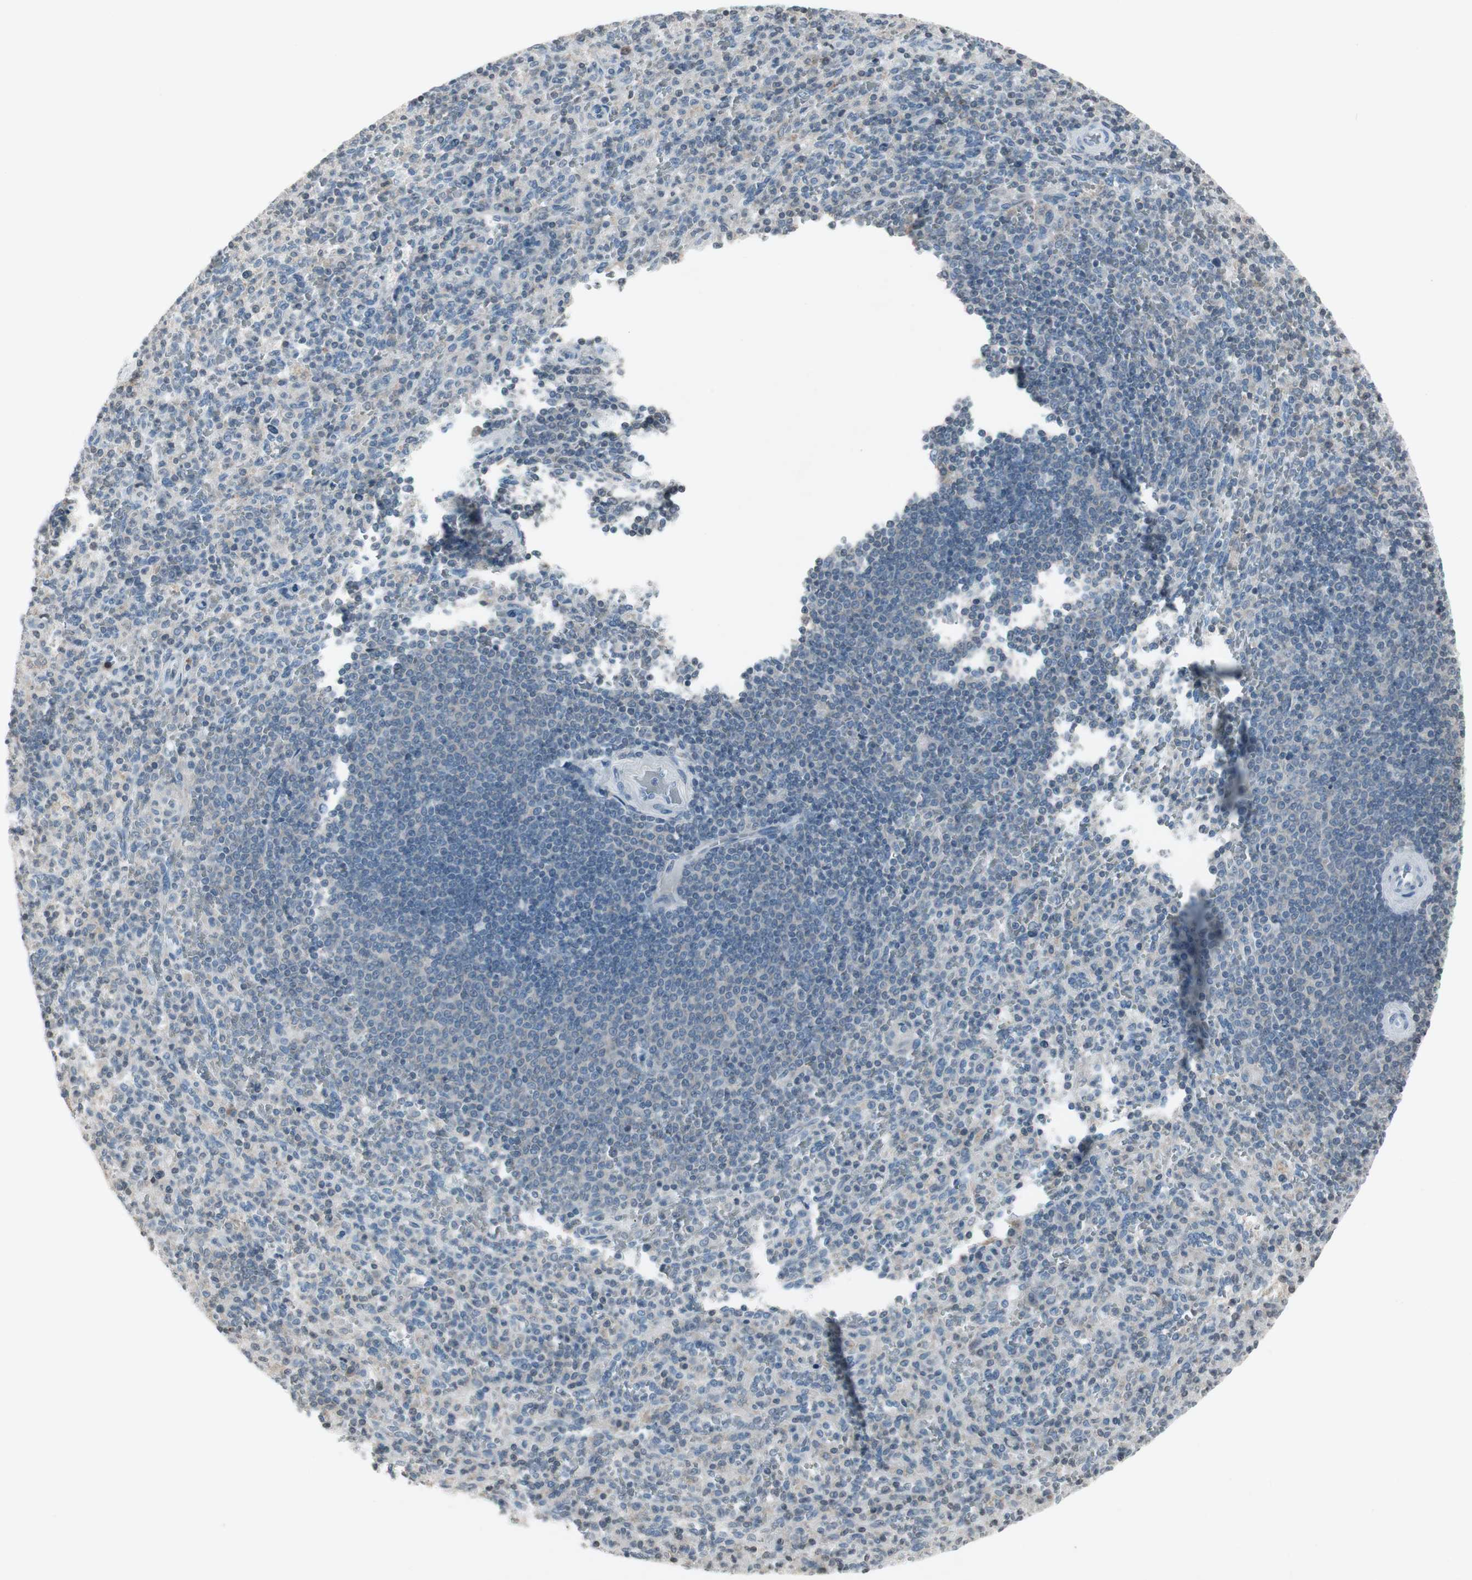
{"staining": {"intensity": "negative", "quantity": "none", "location": "none"}, "tissue": "spleen", "cell_type": "Cells in red pulp", "image_type": "normal", "snomed": [{"axis": "morphology", "description": "Normal tissue, NOS"}, {"axis": "topography", "description": "Spleen"}], "caption": "This micrograph is of normal spleen stained with immunohistochemistry to label a protein in brown with the nuclei are counter-stained blue. There is no expression in cells in red pulp. (Stains: DAB immunohistochemistry (IHC) with hematoxylin counter stain, Microscopy: brightfield microscopy at high magnification).", "gene": "ARG2", "patient": {"sex": "male", "age": 36}}